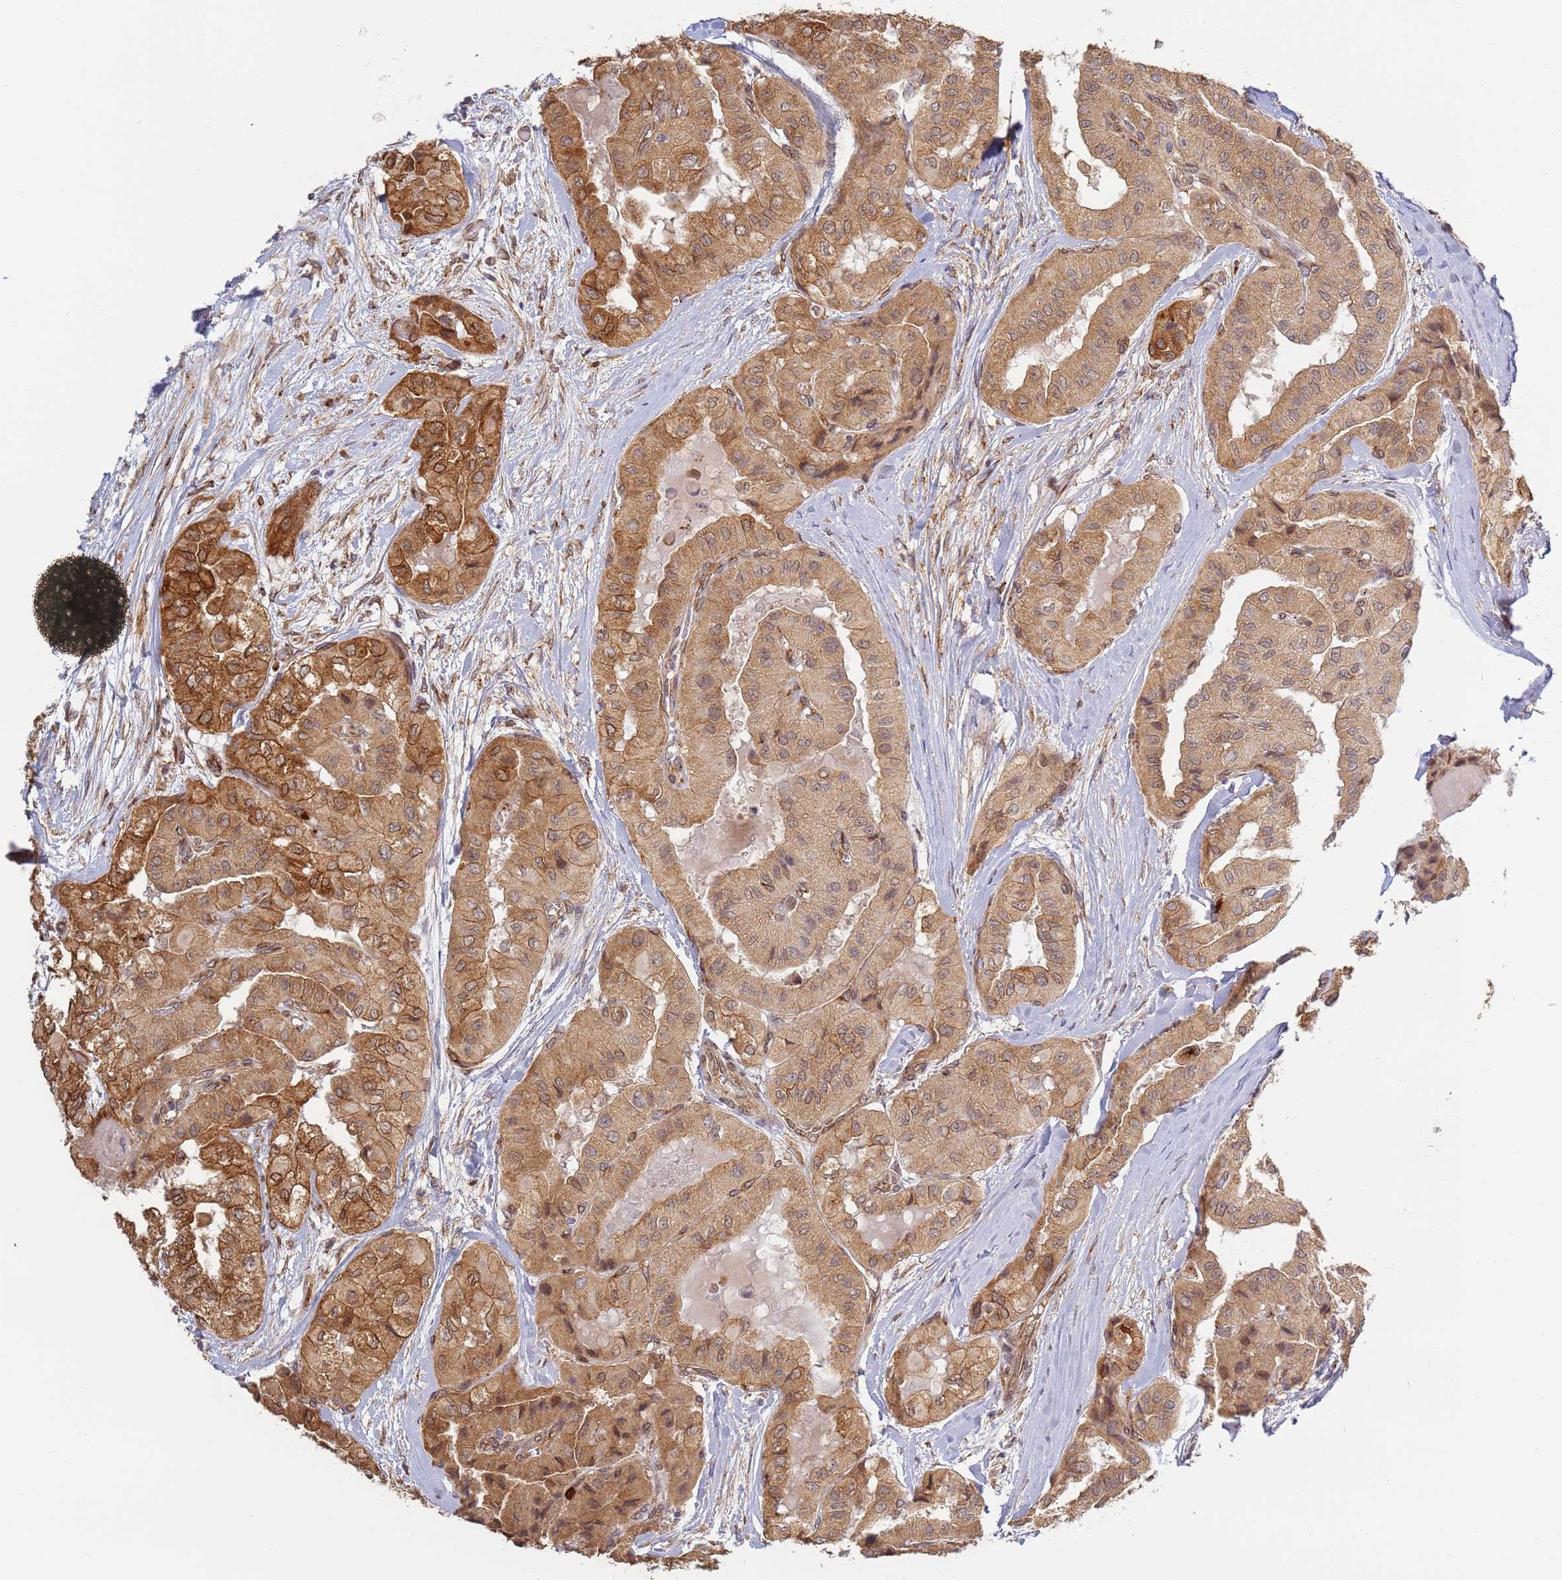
{"staining": {"intensity": "strong", "quantity": ">75%", "location": "cytoplasmic/membranous"}, "tissue": "thyroid cancer", "cell_type": "Tumor cells", "image_type": "cancer", "snomed": [{"axis": "morphology", "description": "Papillary adenocarcinoma, NOS"}, {"axis": "topography", "description": "Thyroid gland"}], "caption": "Thyroid cancer (papillary adenocarcinoma) stained with a protein marker displays strong staining in tumor cells.", "gene": "CEP170", "patient": {"sex": "female", "age": 59}}